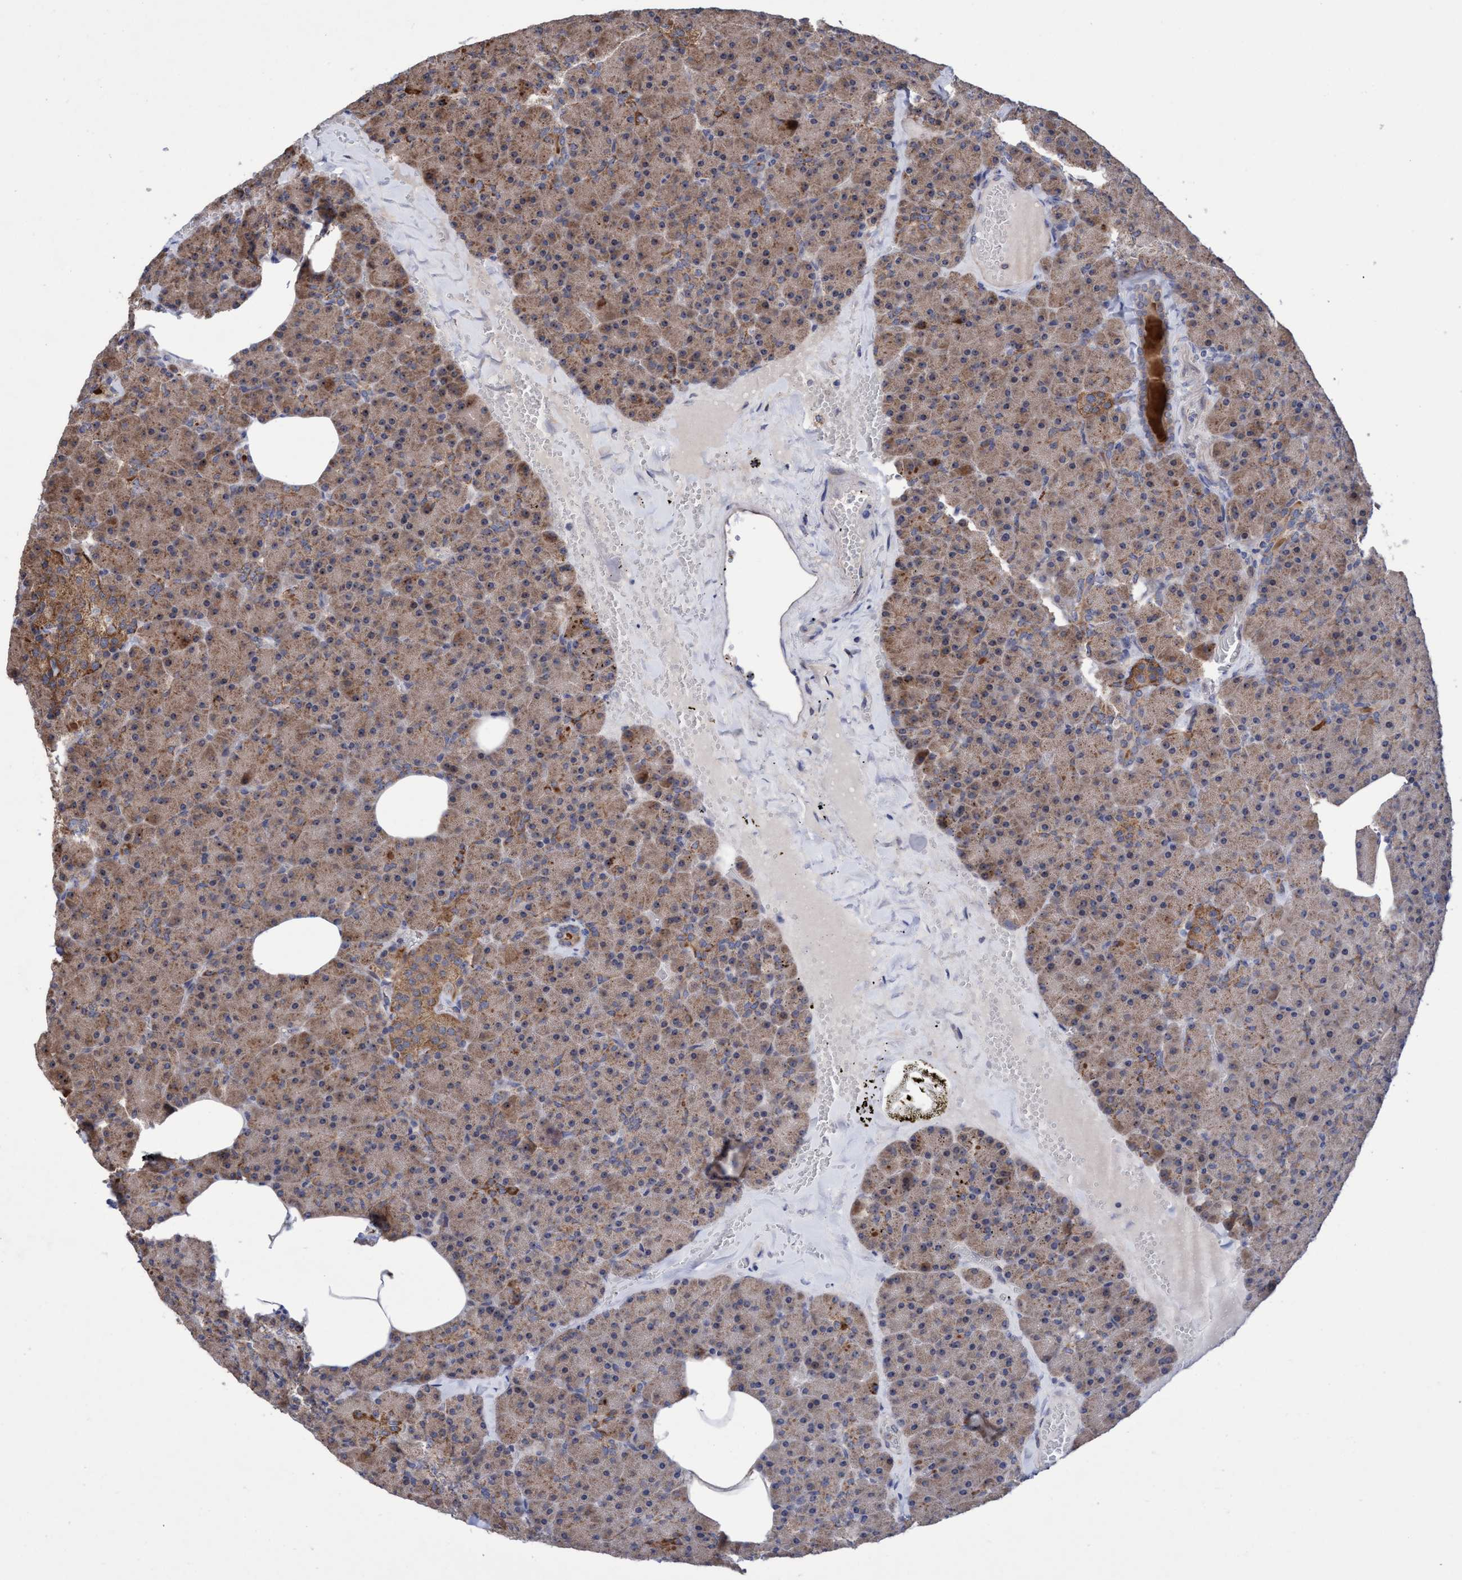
{"staining": {"intensity": "moderate", "quantity": ">75%", "location": "cytoplasmic/membranous,nuclear"}, "tissue": "pancreas", "cell_type": "Exocrine glandular cells", "image_type": "normal", "snomed": [{"axis": "morphology", "description": "Normal tissue, NOS"}, {"axis": "morphology", "description": "Carcinoid, malignant, NOS"}, {"axis": "topography", "description": "Pancreas"}], "caption": "A medium amount of moderate cytoplasmic/membranous,nuclear staining is seen in about >75% of exocrine glandular cells in unremarkable pancreas.", "gene": "P2RY14", "patient": {"sex": "female", "age": 35}}